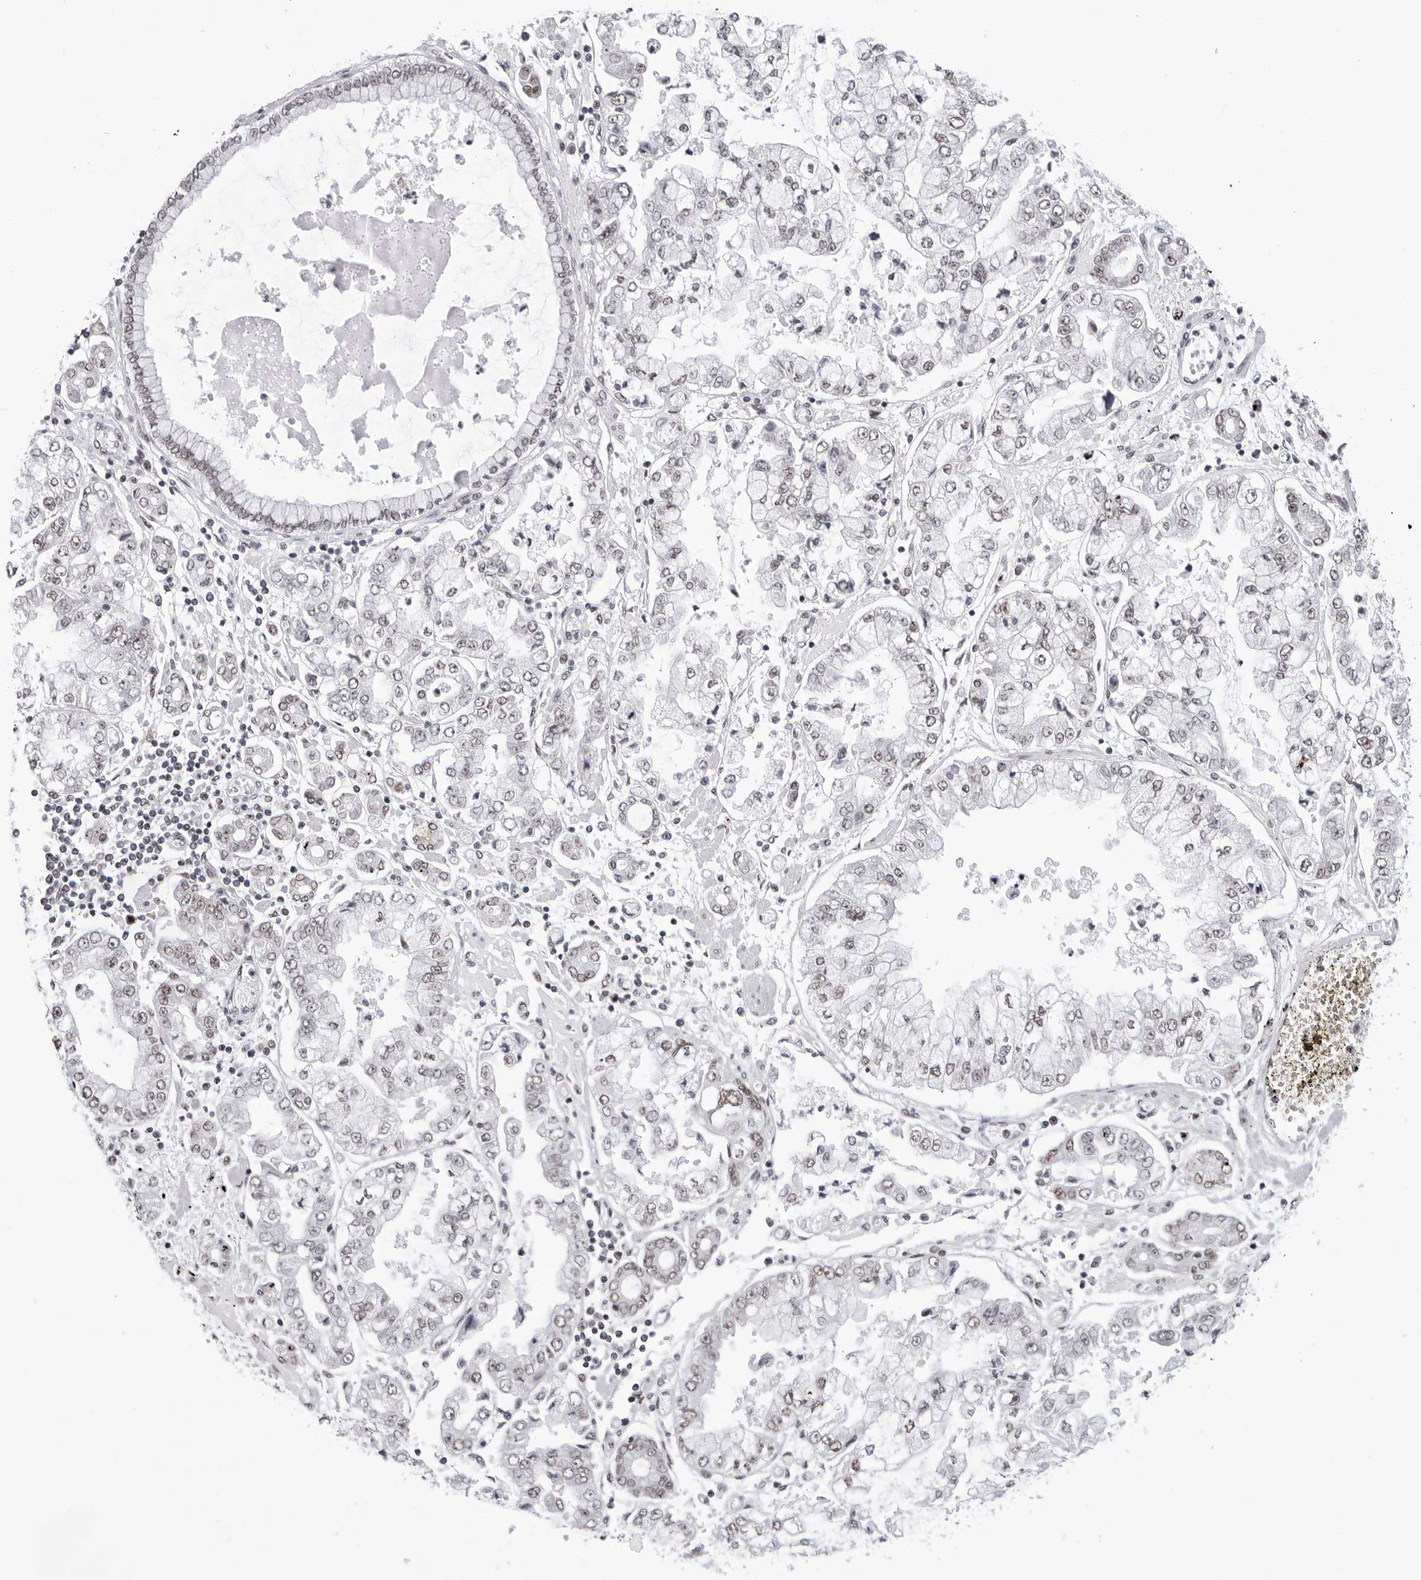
{"staining": {"intensity": "weak", "quantity": "25%-75%", "location": "nuclear"}, "tissue": "stomach cancer", "cell_type": "Tumor cells", "image_type": "cancer", "snomed": [{"axis": "morphology", "description": "Adenocarcinoma, NOS"}, {"axis": "topography", "description": "Stomach"}], "caption": "Stomach cancer was stained to show a protein in brown. There is low levels of weak nuclear staining in approximately 25%-75% of tumor cells.", "gene": "SF3B4", "patient": {"sex": "male", "age": 76}}